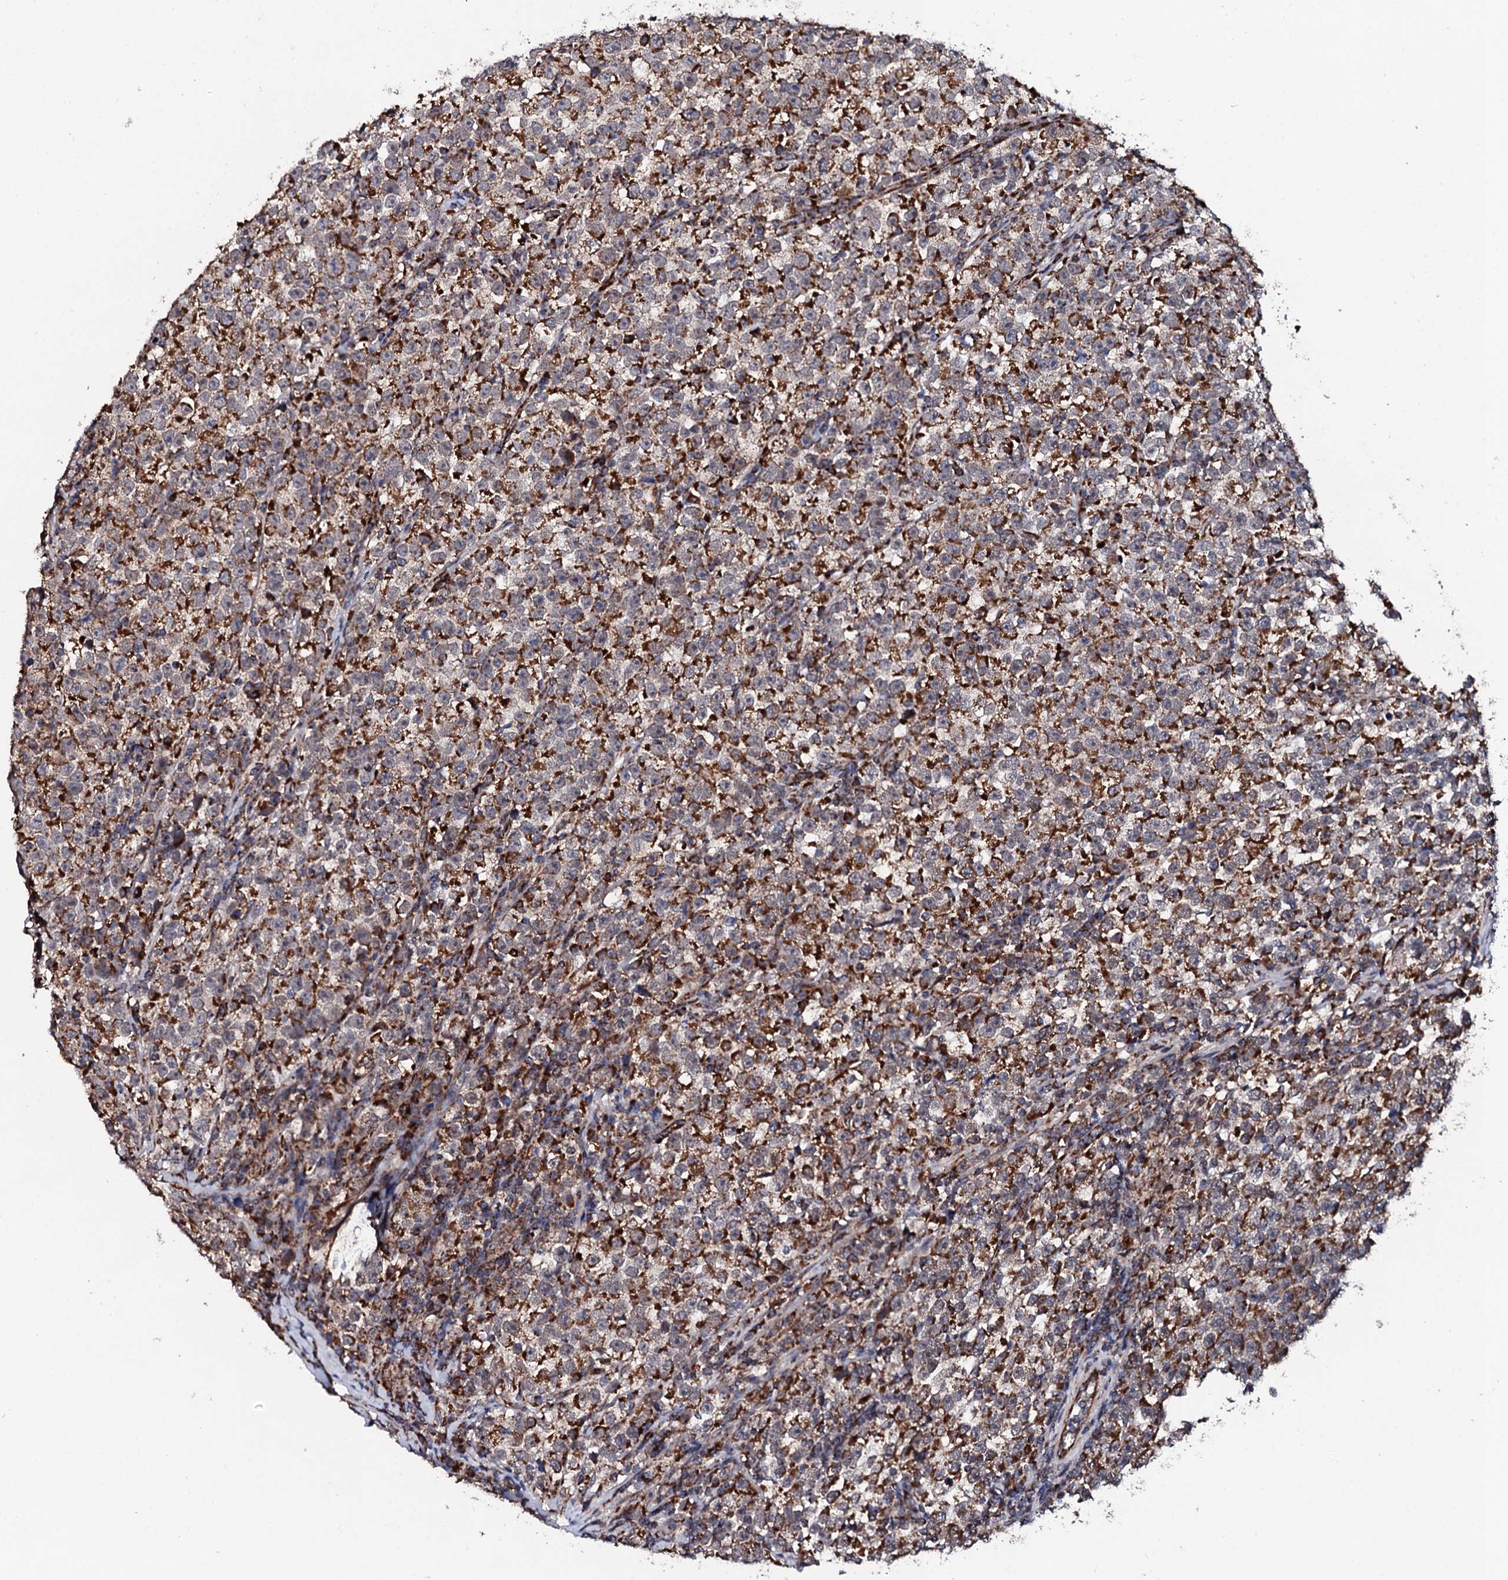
{"staining": {"intensity": "strong", "quantity": ">75%", "location": "cytoplasmic/membranous"}, "tissue": "testis cancer", "cell_type": "Tumor cells", "image_type": "cancer", "snomed": [{"axis": "morphology", "description": "Normal tissue, NOS"}, {"axis": "morphology", "description": "Seminoma, NOS"}, {"axis": "topography", "description": "Testis"}], "caption": "Human testis seminoma stained for a protein (brown) shows strong cytoplasmic/membranous positive staining in about >75% of tumor cells.", "gene": "MTIF3", "patient": {"sex": "male", "age": 43}}